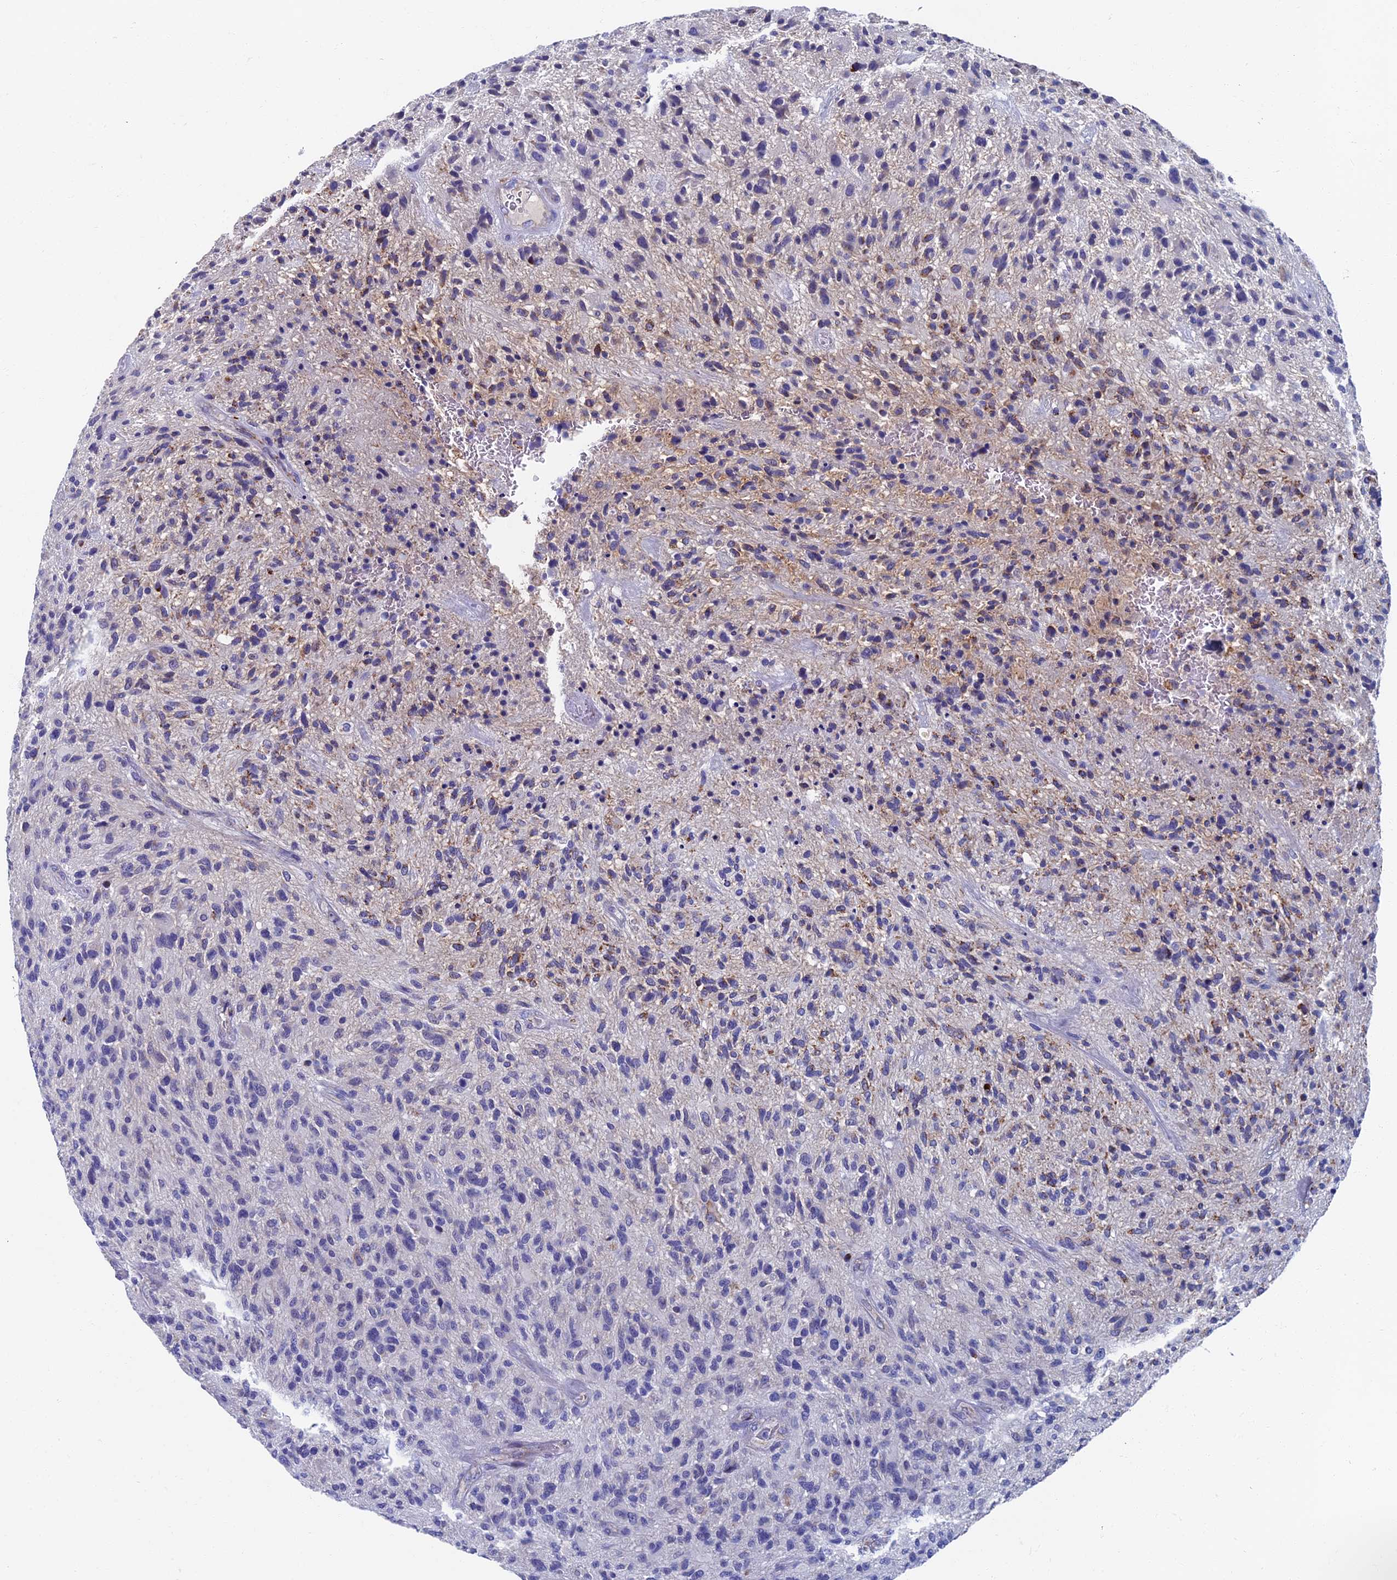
{"staining": {"intensity": "negative", "quantity": "none", "location": "none"}, "tissue": "glioma", "cell_type": "Tumor cells", "image_type": "cancer", "snomed": [{"axis": "morphology", "description": "Glioma, malignant, High grade"}, {"axis": "topography", "description": "Brain"}], "caption": "This is an immunohistochemistry (IHC) micrograph of human glioma. There is no positivity in tumor cells.", "gene": "OAT", "patient": {"sex": "male", "age": 47}}